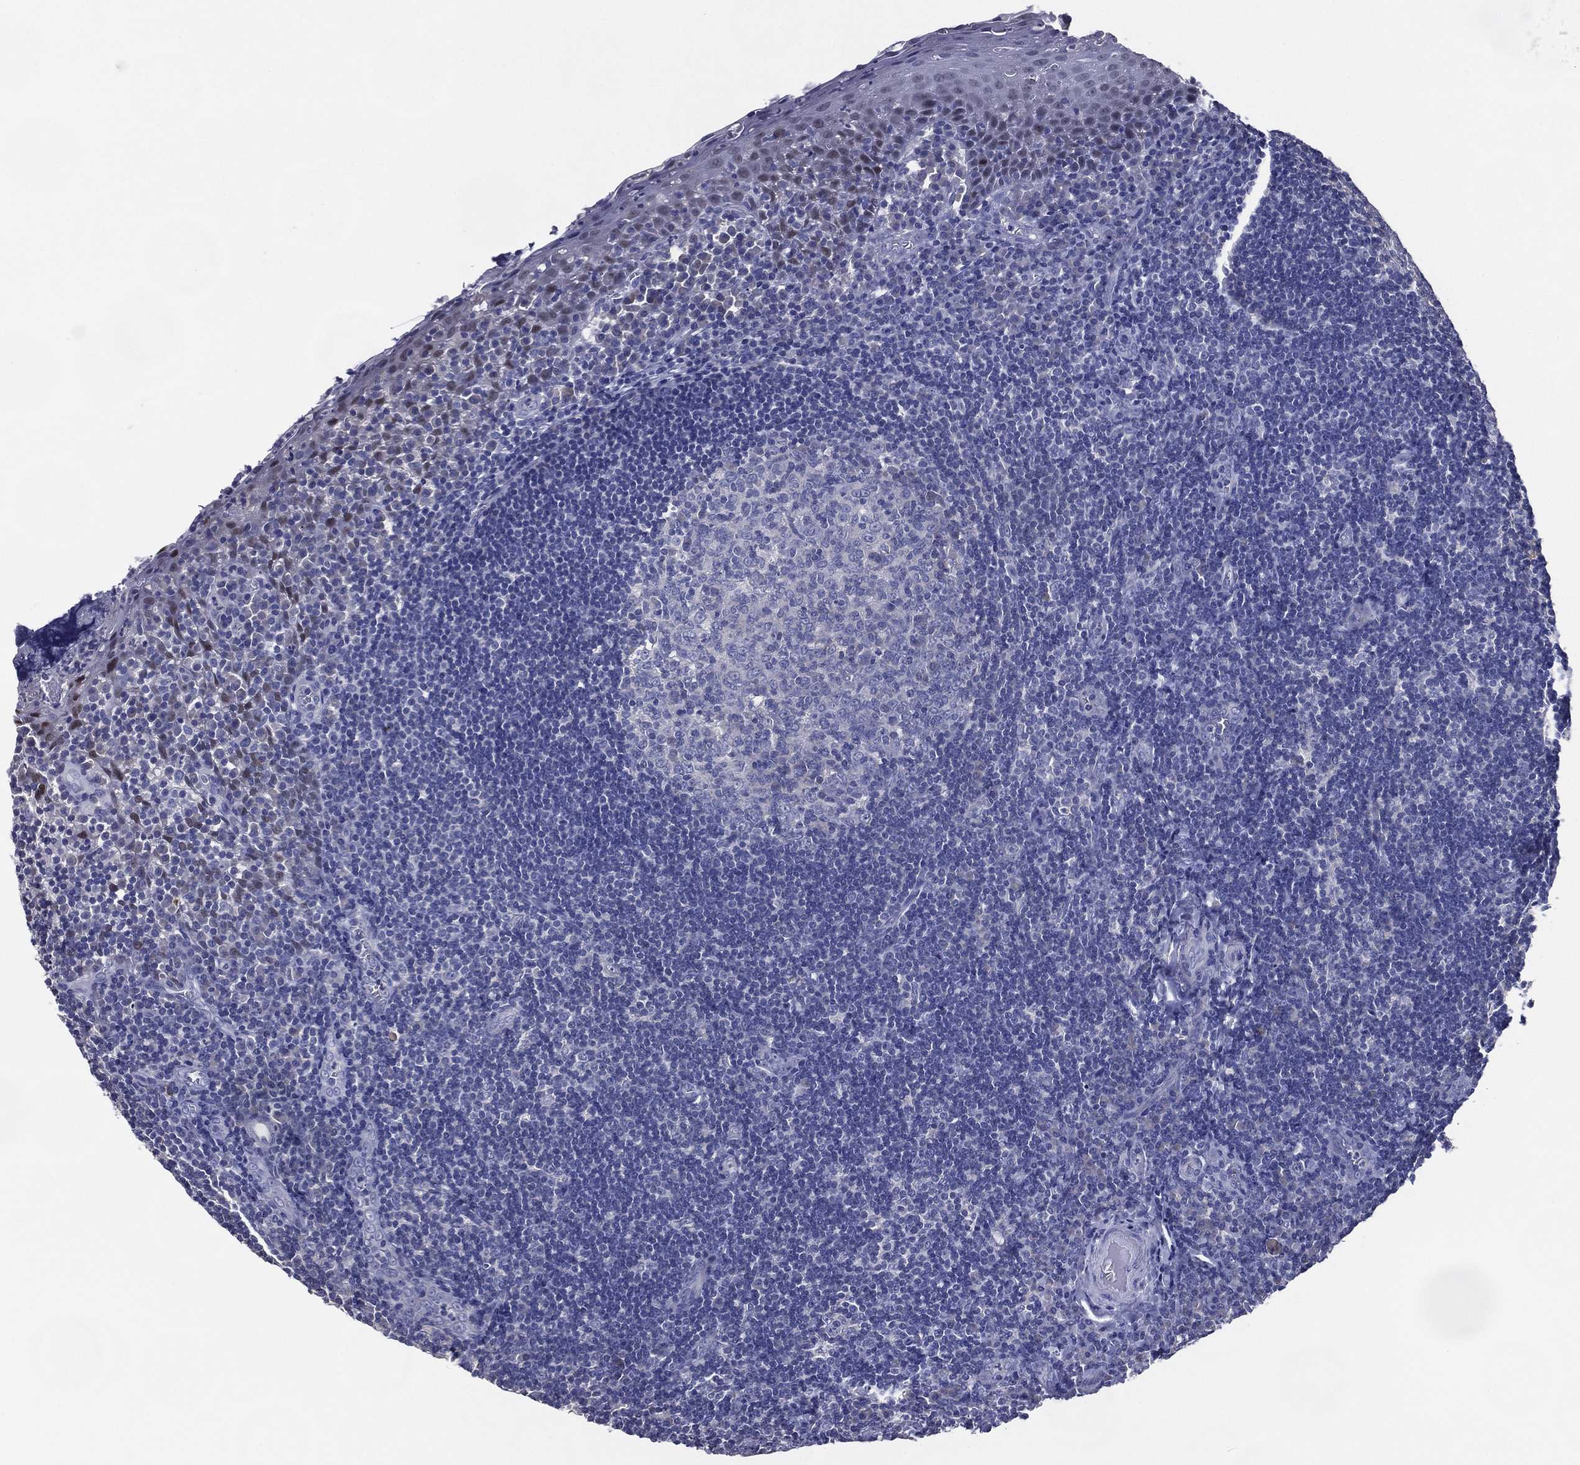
{"staining": {"intensity": "negative", "quantity": "none", "location": "none"}, "tissue": "tonsil", "cell_type": "Germinal center cells", "image_type": "normal", "snomed": [{"axis": "morphology", "description": "Normal tissue, NOS"}, {"axis": "morphology", "description": "Inflammation, NOS"}, {"axis": "topography", "description": "Tonsil"}], "caption": "Immunohistochemistry histopathology image of benign tonsil: human tonsil stained with DAB demonstrates no significant protein positivity in germinal center cells.", "gene": "TFAP2A", "patient": {"sex": "female", "age": 31}}